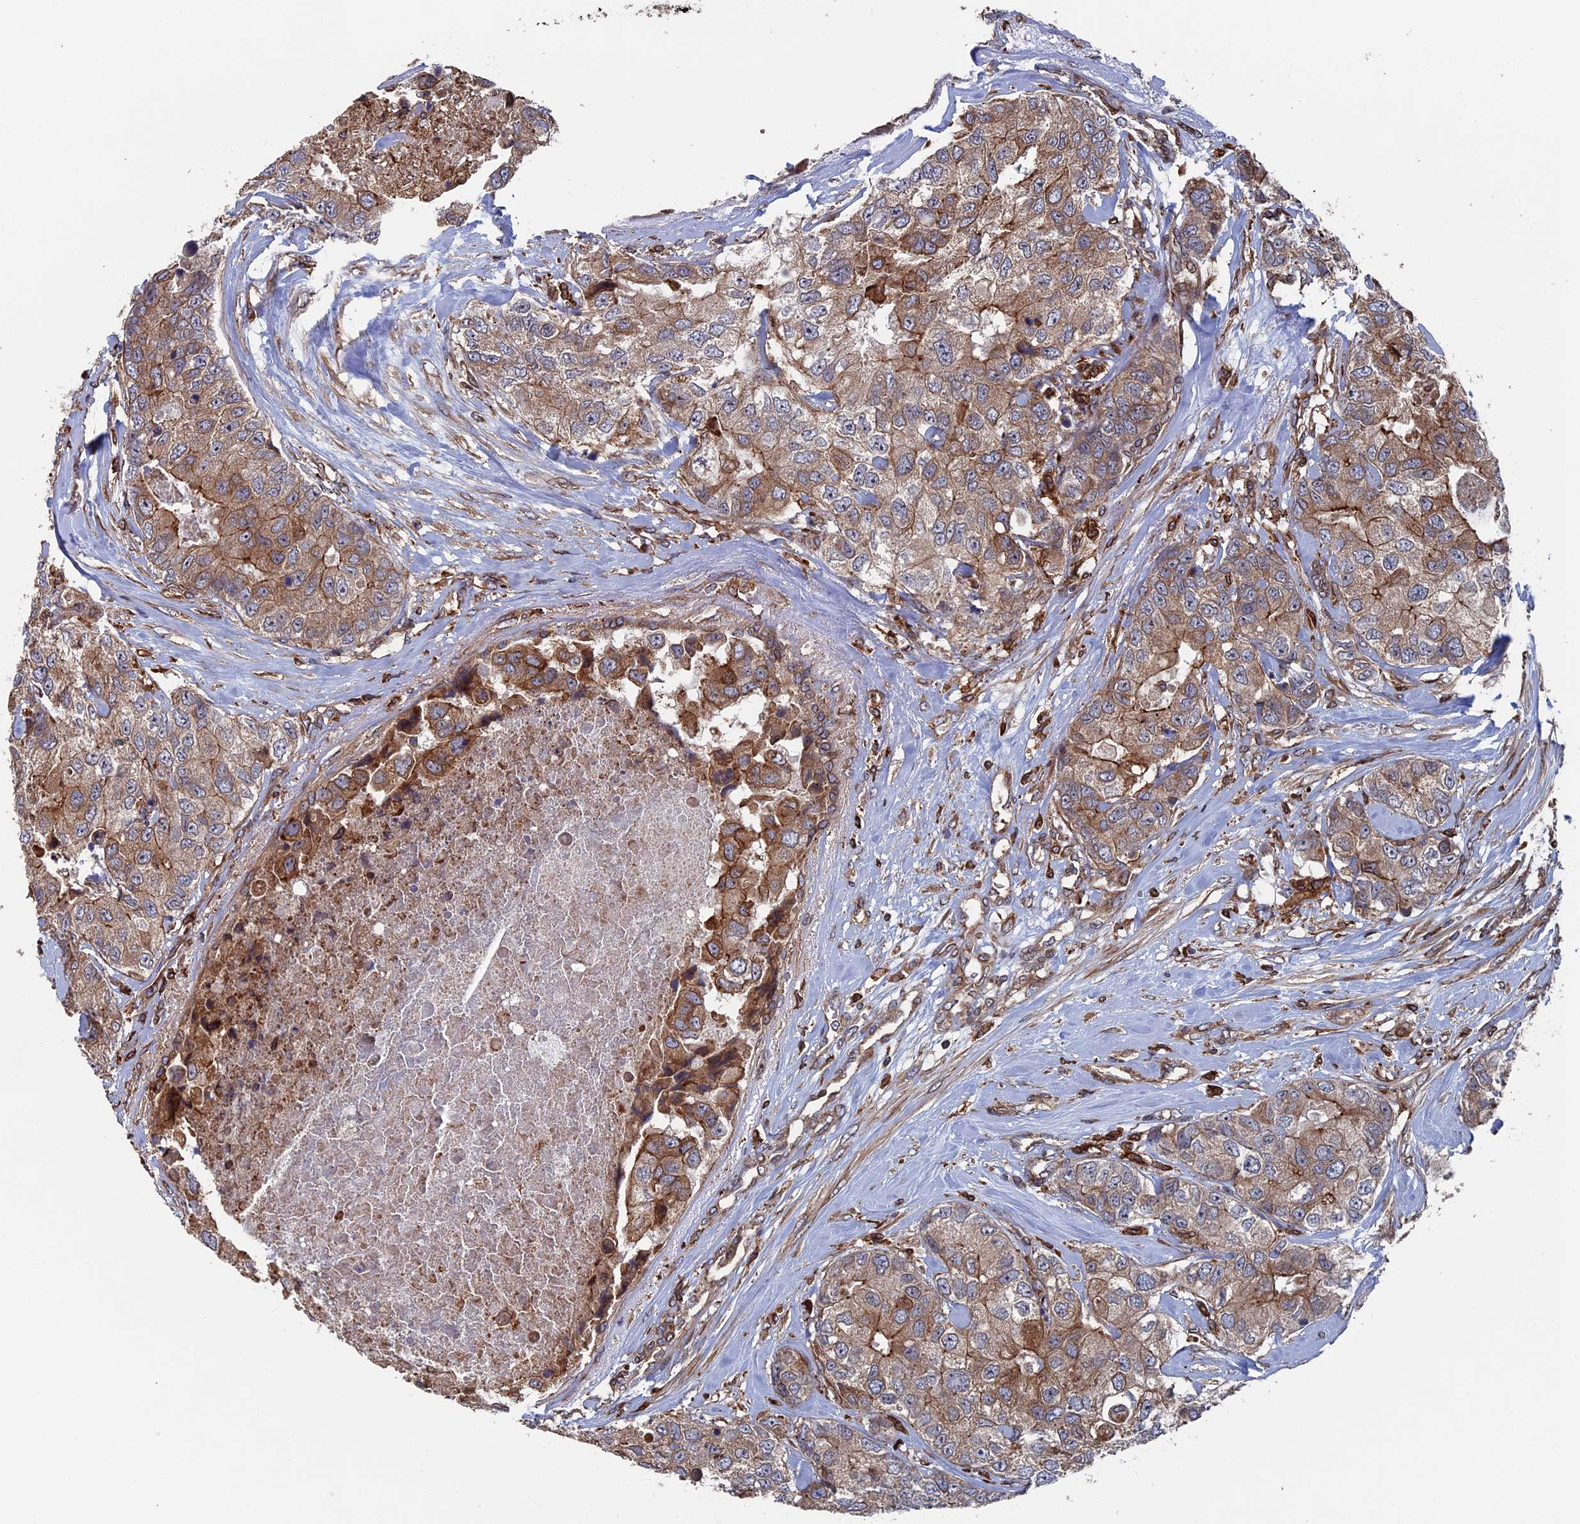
{"staining": {"intensity": "moderate", "quantity": ">75%", "location": "cytoplasmic/membranous"}, "tissue": "breast cancer", "cell_type": "Tumor cells", "image_type": "cancer", "snomed": [{"axis": "morphology", "description": "Duct carcinoma"}, {"axis": "topography", "description": "Breast"}], "caption": "IHC histopathology image of neoplastic tissue: breast cancer stained using immunohistochemistry (IHC) demonstrates medium levels of moderate protein expression localized specifically in the cytoplasmic/membranous of tumor cells, appearing as a cytoplasmic/membranous brown color.", "gene": "RPUSD1", "patient": {"sex": "female", "age": 62}}